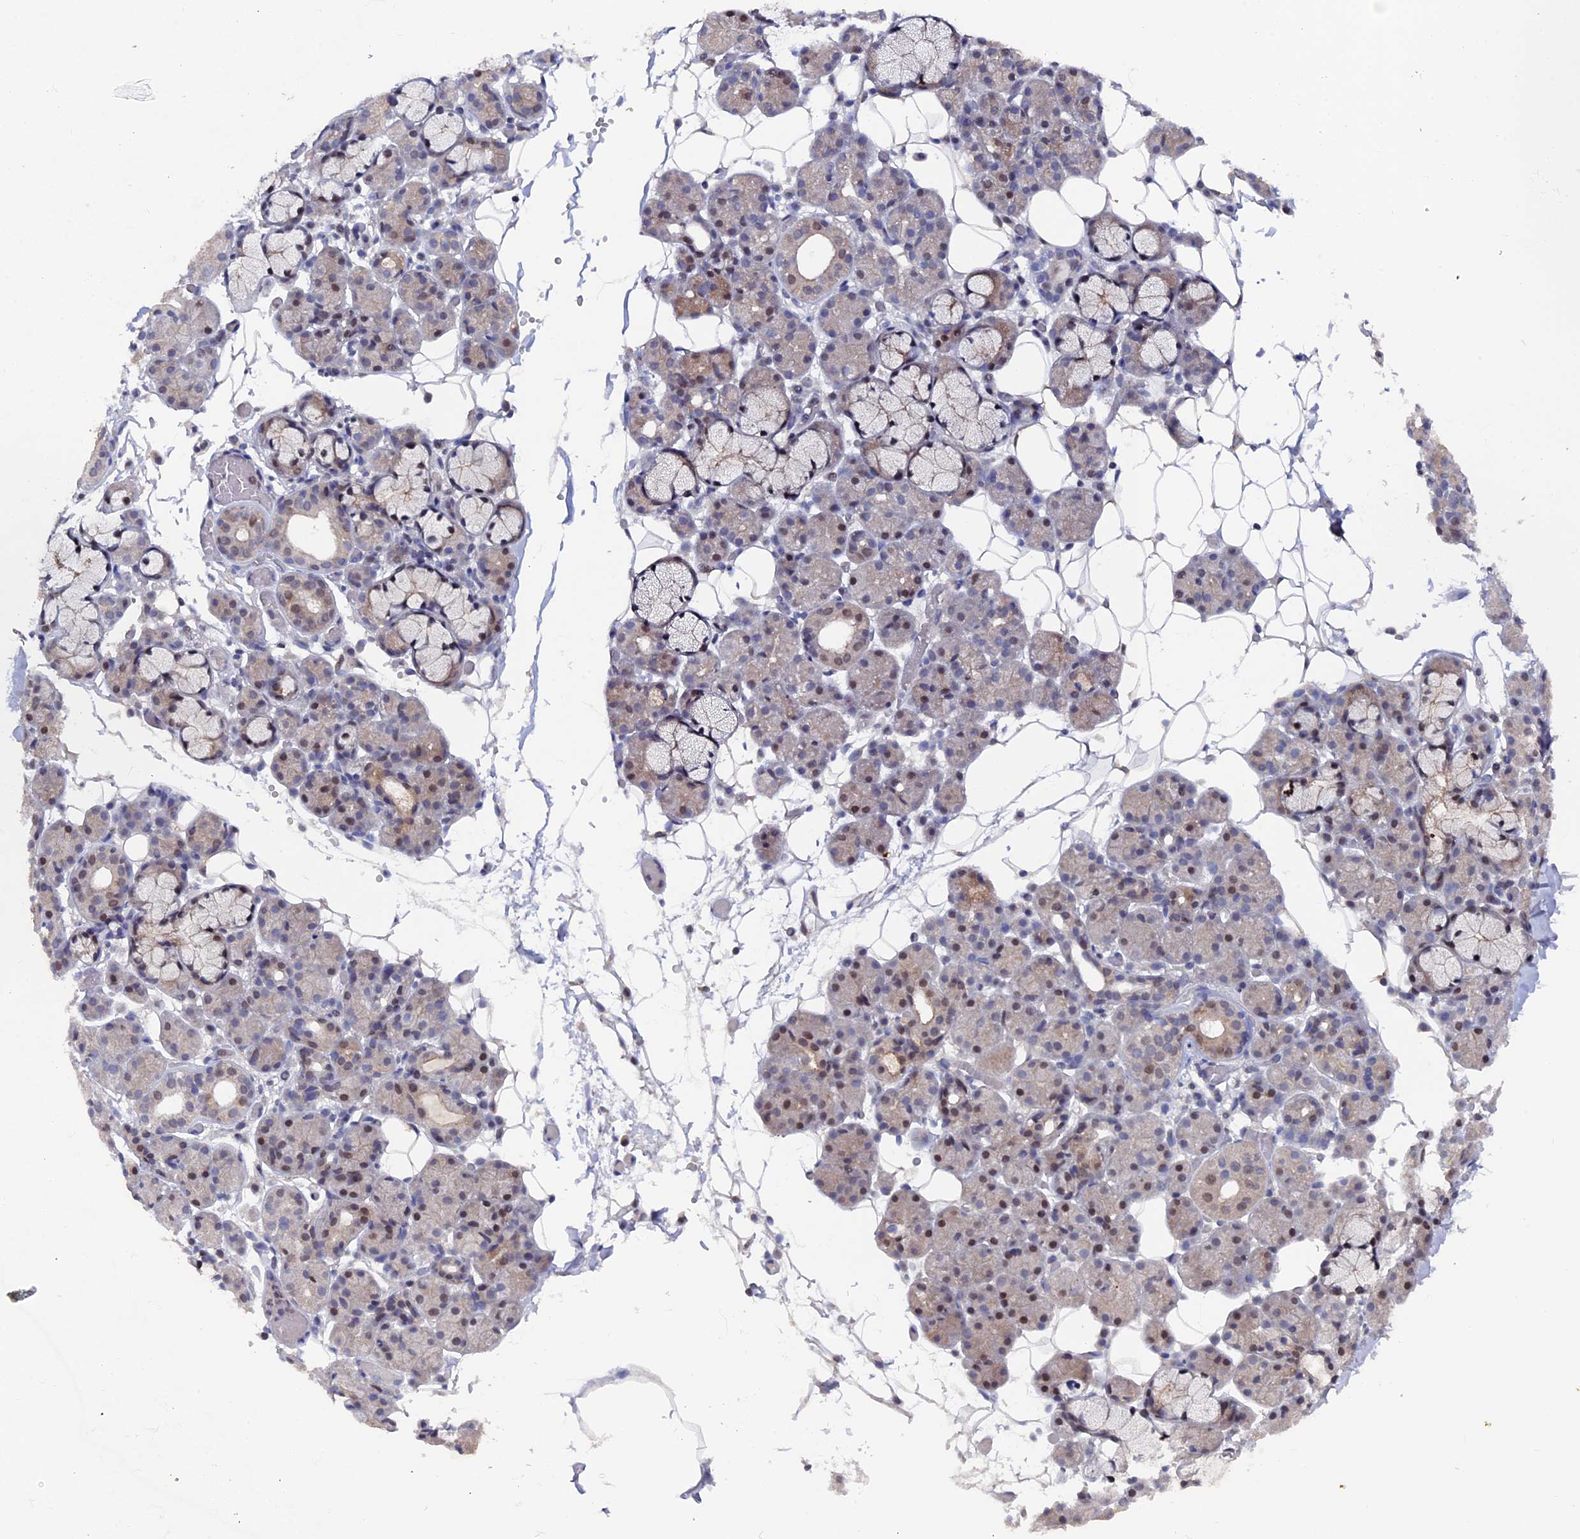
{"staining": {"intensity": "moderate", "quantity": "<25%", "location": "nuclear"}, "tissue": "salivary gland", "cell_type": "Glandular cells", "image_type": "normal", "snomed": [{"axis": "morphology", "description": "Normal tissue, NOS"}, {"axis": "topography", "description": "Salivary gland"}], "caption": "Glandular cells demonstrate low levels of moderate nuclear staining in about <25% of cells in normal salivary gland.", "gene": "TMC5", "patient": {"sex": "male", "age": 63}}